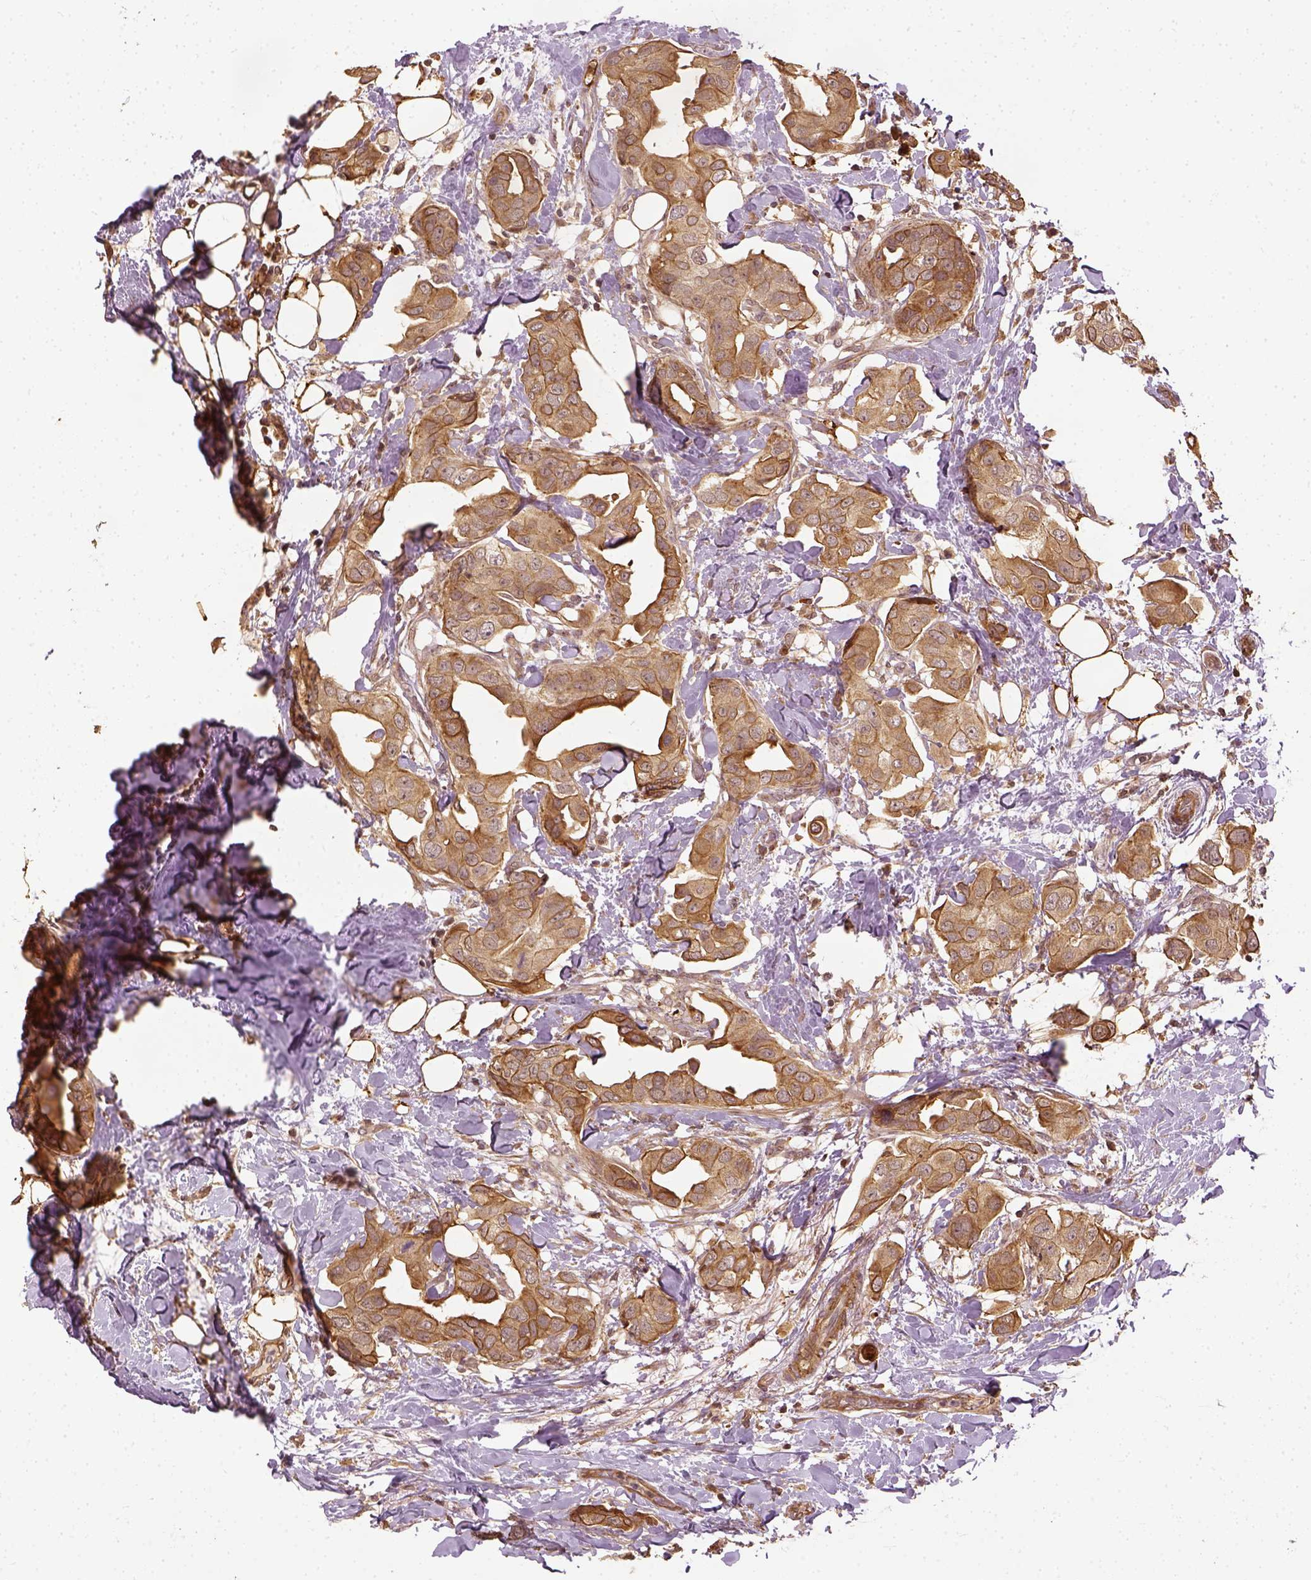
{"staining": {"intensity": "moderate", "quantity": ">75%", "location": "cytoplasmic/membranous"}, "tissue": "breast cancer", "cell_type": "Tumor cells", "image_type": "cancer", "snomed": [{"axis": "morphology", "description": "Normal tissue, NOS"}, {"axis": "morphology", "description": "Duct carcinoma"}, {"axis": "topography", "description": "Breast"}], "caption": "This is a histology image of immunohistochemistry (IHC) staining of breast invasive ductal carcinoma, which shows moderate expression in the cytoplasmic/membranous of tumor cells.", "gene": "VEGFA", "patient": {"sex": "female", "age": 40}}